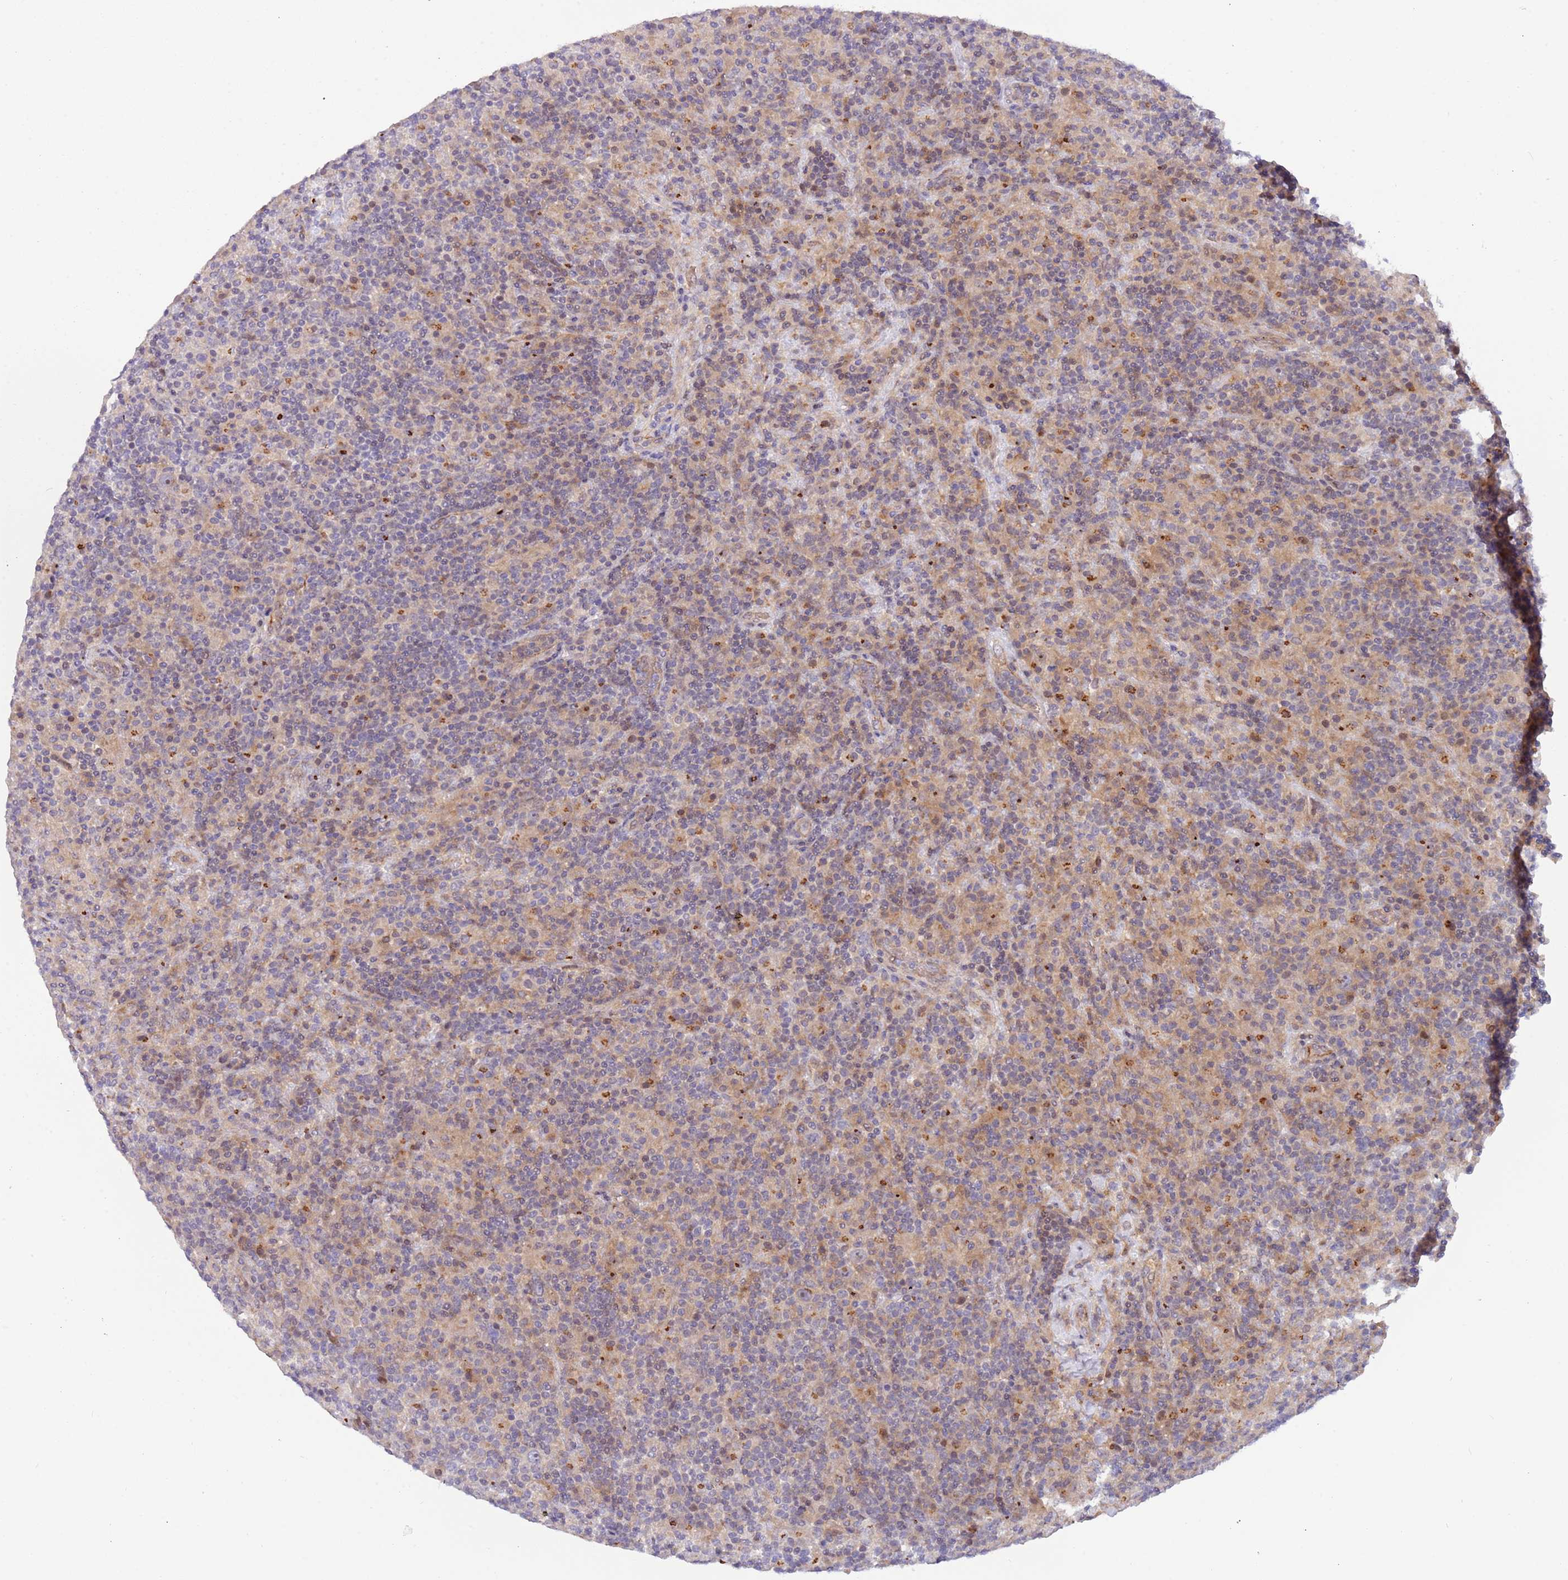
{"staining": {"intensity": "negative", "quantity": "none", "location": "none"}, "tissue": "lymphoma", "cell_type": "Tumor cells", "image_type": "cancer", "snomed": [{"axis": "morphology", "description": "Hodgkin's disease, NOS"}, {"axis": "topography", "description": "Lymph node"}], "caption": "DAB (3,3'-diaminobenzidine) immunohistochemical staining of Hodgkin's disease displays no significant expression in tumor cells. The staining was performed using DAB (3,3'-diaminobenzidine) to visualize the protein expression in brown, while the nuclei were stained in blue with hematoxylin (Magnification: 20x).", "gene": "ITGB6", "patient": {"sex": "male", "age": 70}}